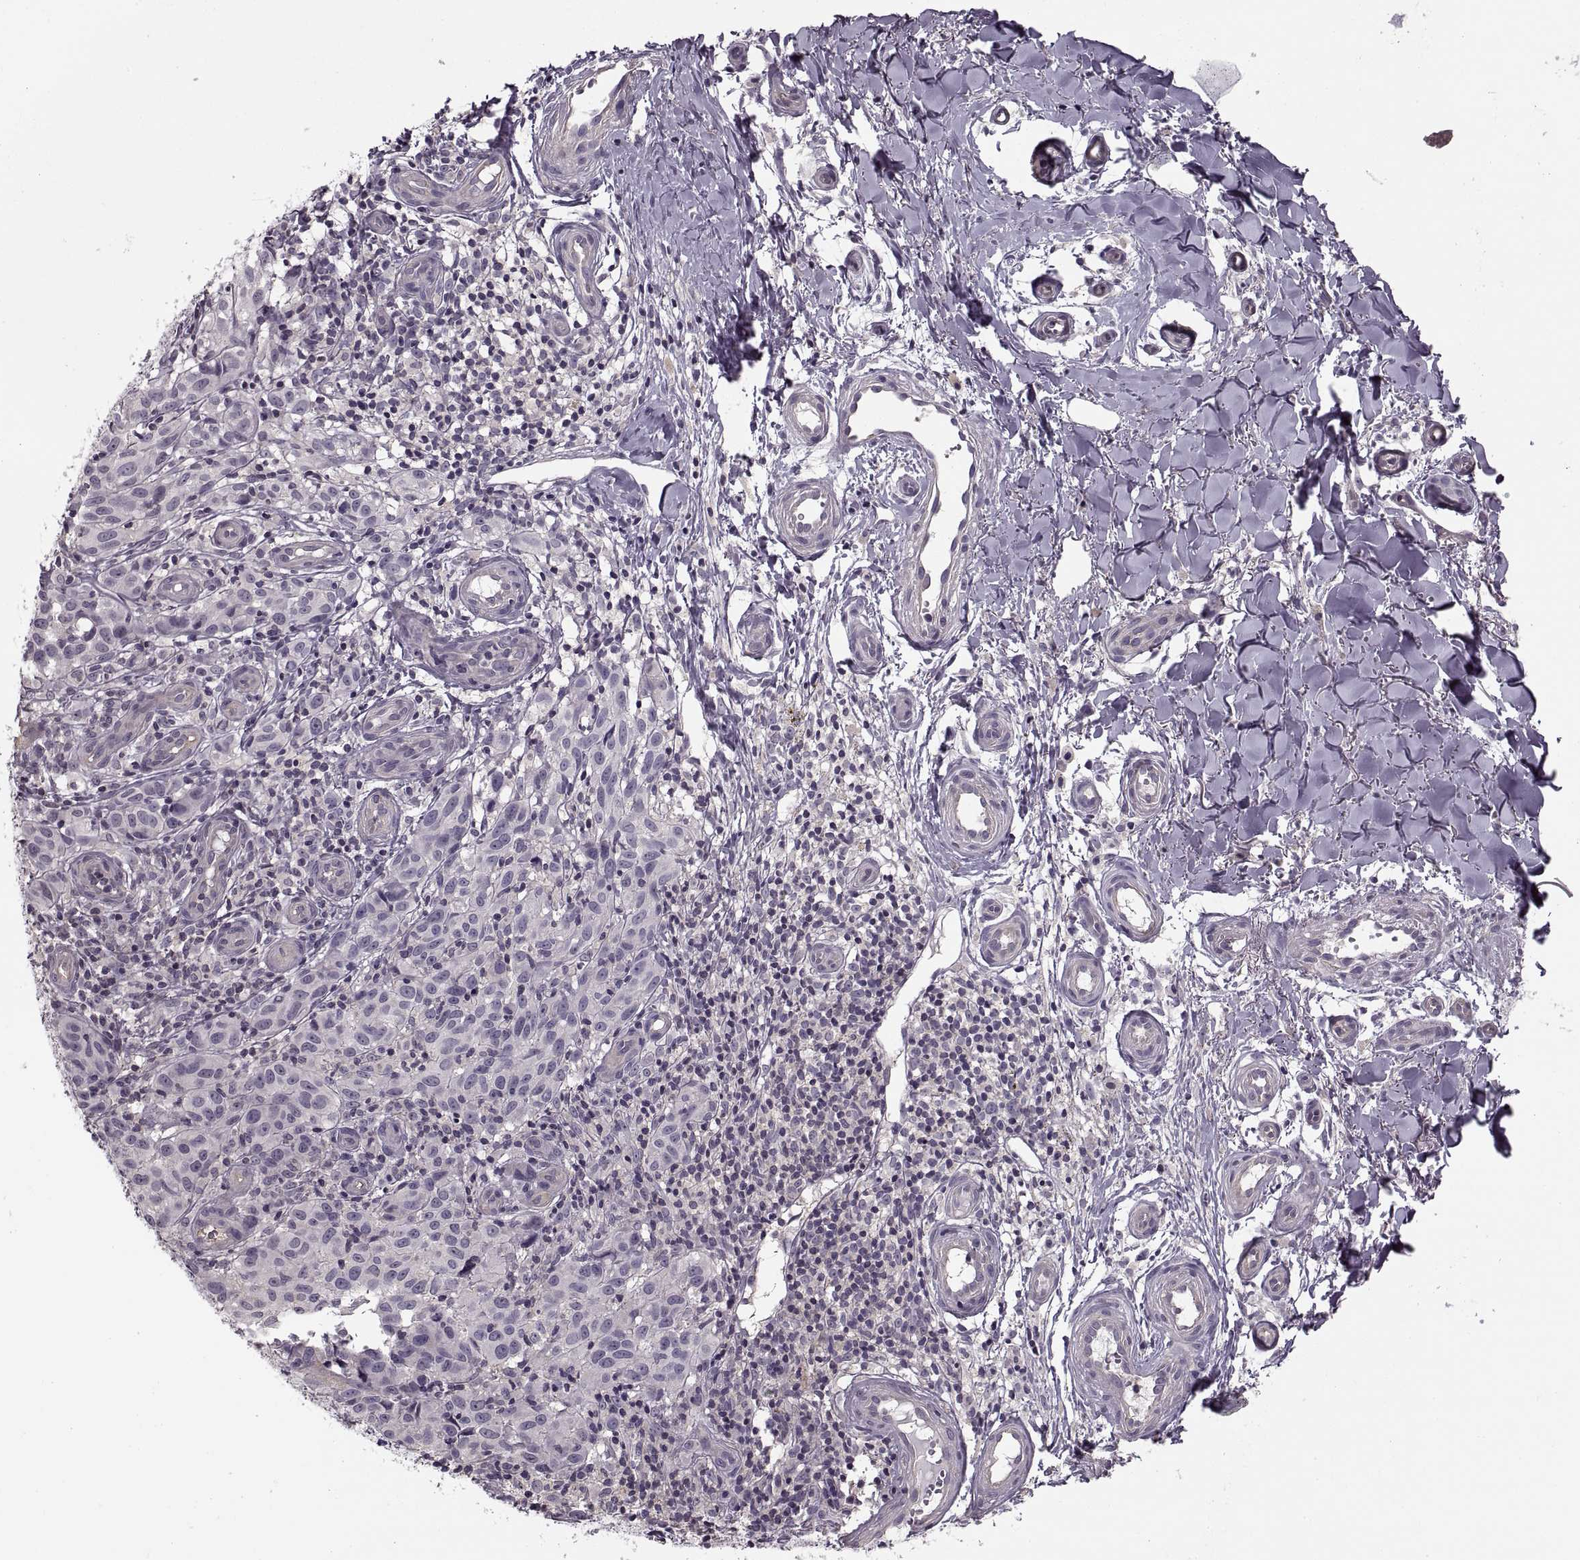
{"staining": {"intensity": "negative", "quantity": "none", "location": "none"}, "tissue": "melanoma", "cell_type": "Tumor cells", "image_type": "cancer", "snomed": [{"axis": "morphology", "description": "Malignant melanoma, NOS"}, {"axis": "topography", "description": "Skin"}], "caption": "The histopathology image reveals no staining of tumor cells in malignant melanoma.", "gene": "LUZP2", "patient": {"sex": "female", "age": 53}}